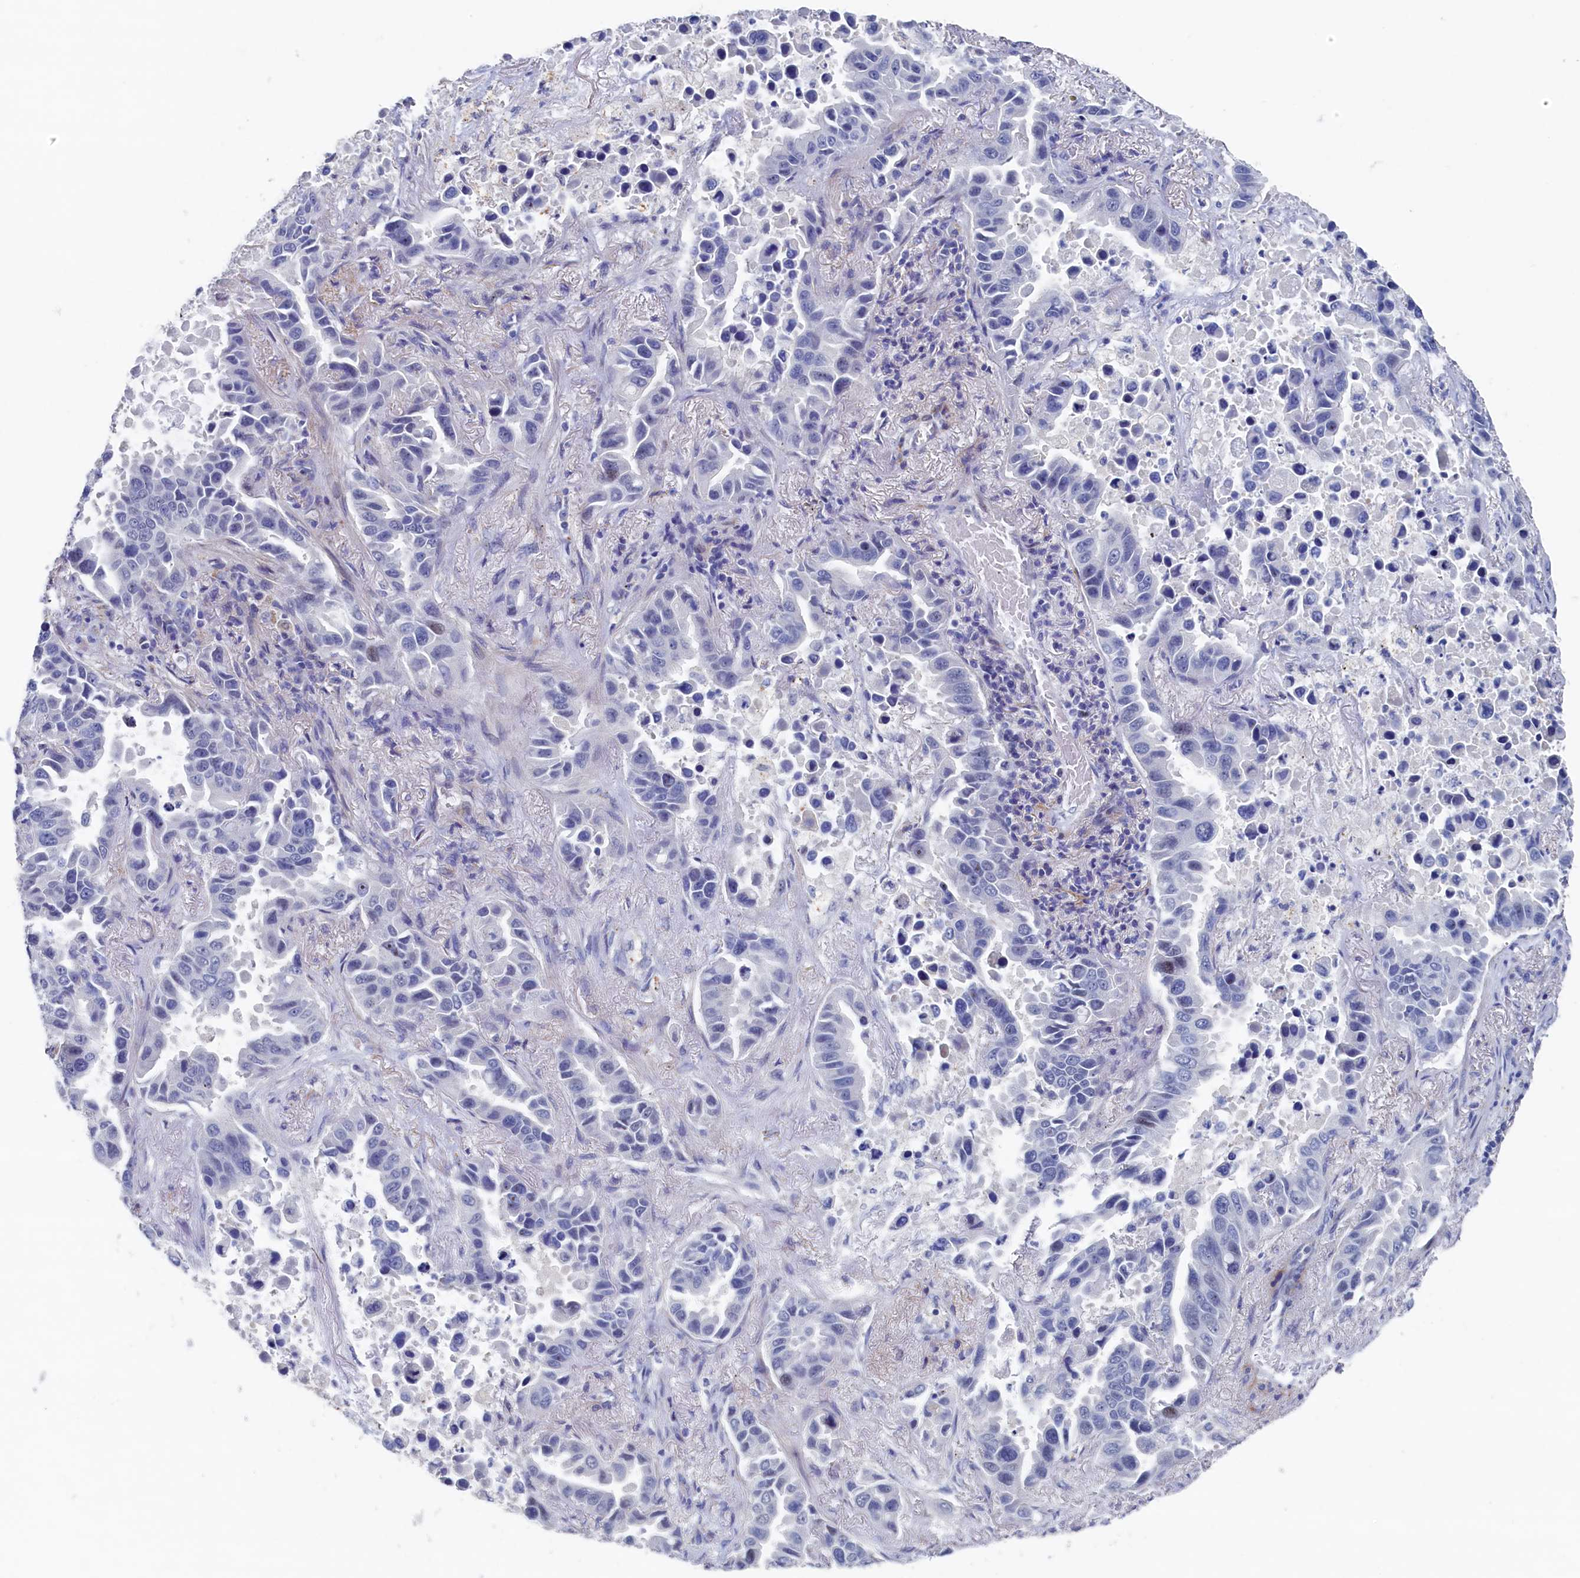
{"staining": {"intensity": "negative", "quantity": "none", "location": "none"}, "tissue": "lung cancer", "cell_type": "Tumor cells", "image_type": "cancer", "snomed": [{"axis": "morphology", "description": "Adenocarcinoma, NOS"}, {"axis": "topography", "description": "Lung"}], "caption": "Lung cancer (adenocarcinoma) stained for a protein using immunohistochemistry reveals no expression tumor cells.", "gene": "CBLIF", "patient": {"sex": "male", "age": 64}}